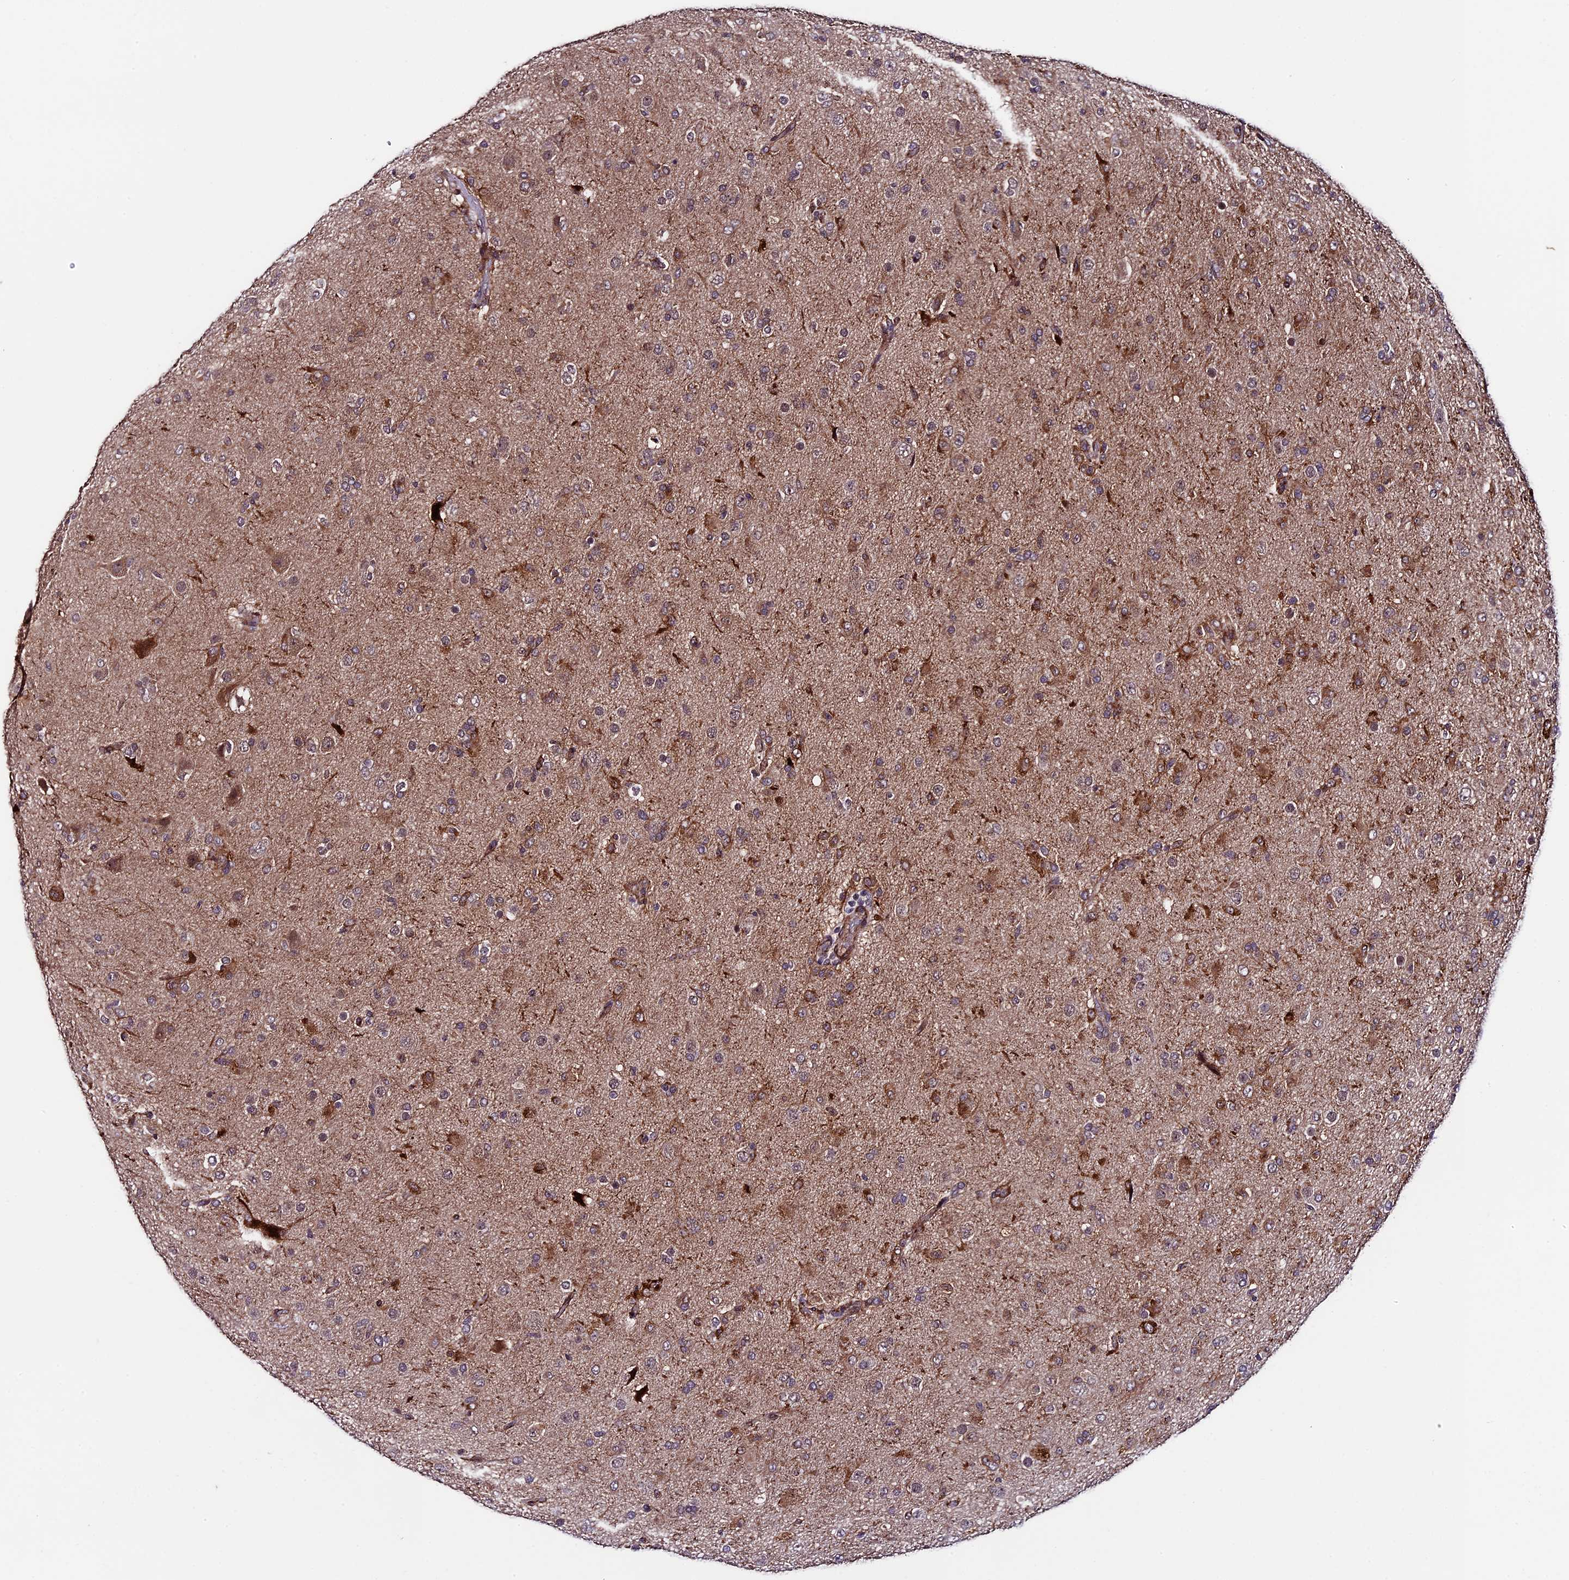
{"staining": {"intensity": "negative", "quantity": "none", "location": "none"}, "tissue": "glioma", "cell_type": "Tumor cells", "image_type": "cancer", "snomed": [{"axis": "morphology", "description": "Glioma, malignant, Low grade"}, {"axis": "topography", "description": "Brain"}], "caption": "This image is of glioma stained with immunohistochemistry to label a protein in brown with the nuclei are counter-stained blue. There is no staining in tumor cells.", "gene": "SIPA1L3", "patient": {"sex": "male", "age": 65}}